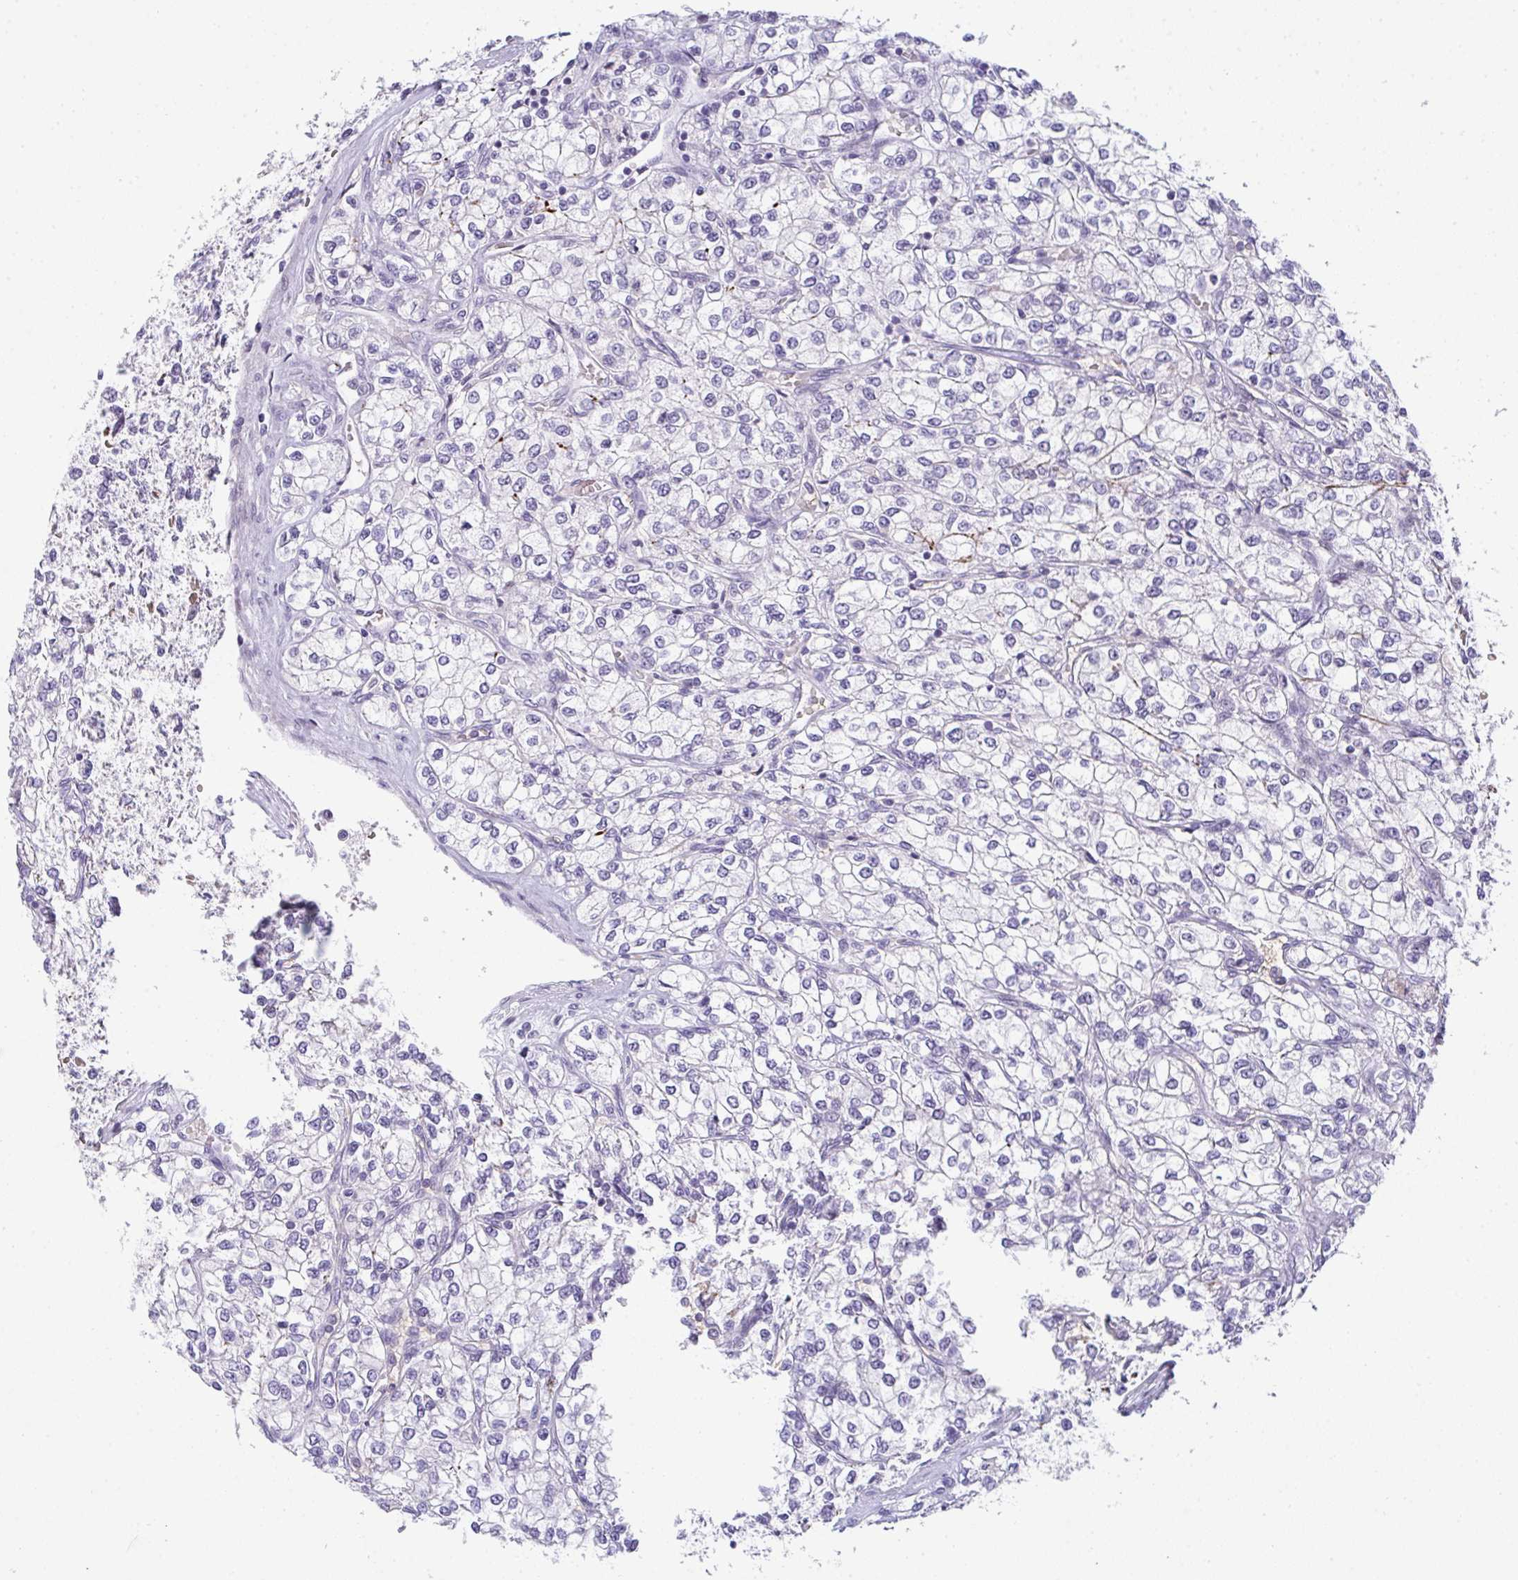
{"staining": {"intensity": "negative", "quantity": "none", "location": "none"}, "tissue": "renal cancer", "cell_type": "Tumor cells", "image_type": "cancer", "snomed": [{"axis": "morphology", "description": "Adenocarcinoma, NOS"}, {"axis": "topography", "description": "Kidney"}], "caption": "This is a histopathology image of IHC staining of renal cancer, which shows no positivity in tumor cells.", "gene": "TNMD", "patient": {"sex": "male", "age": 80}}